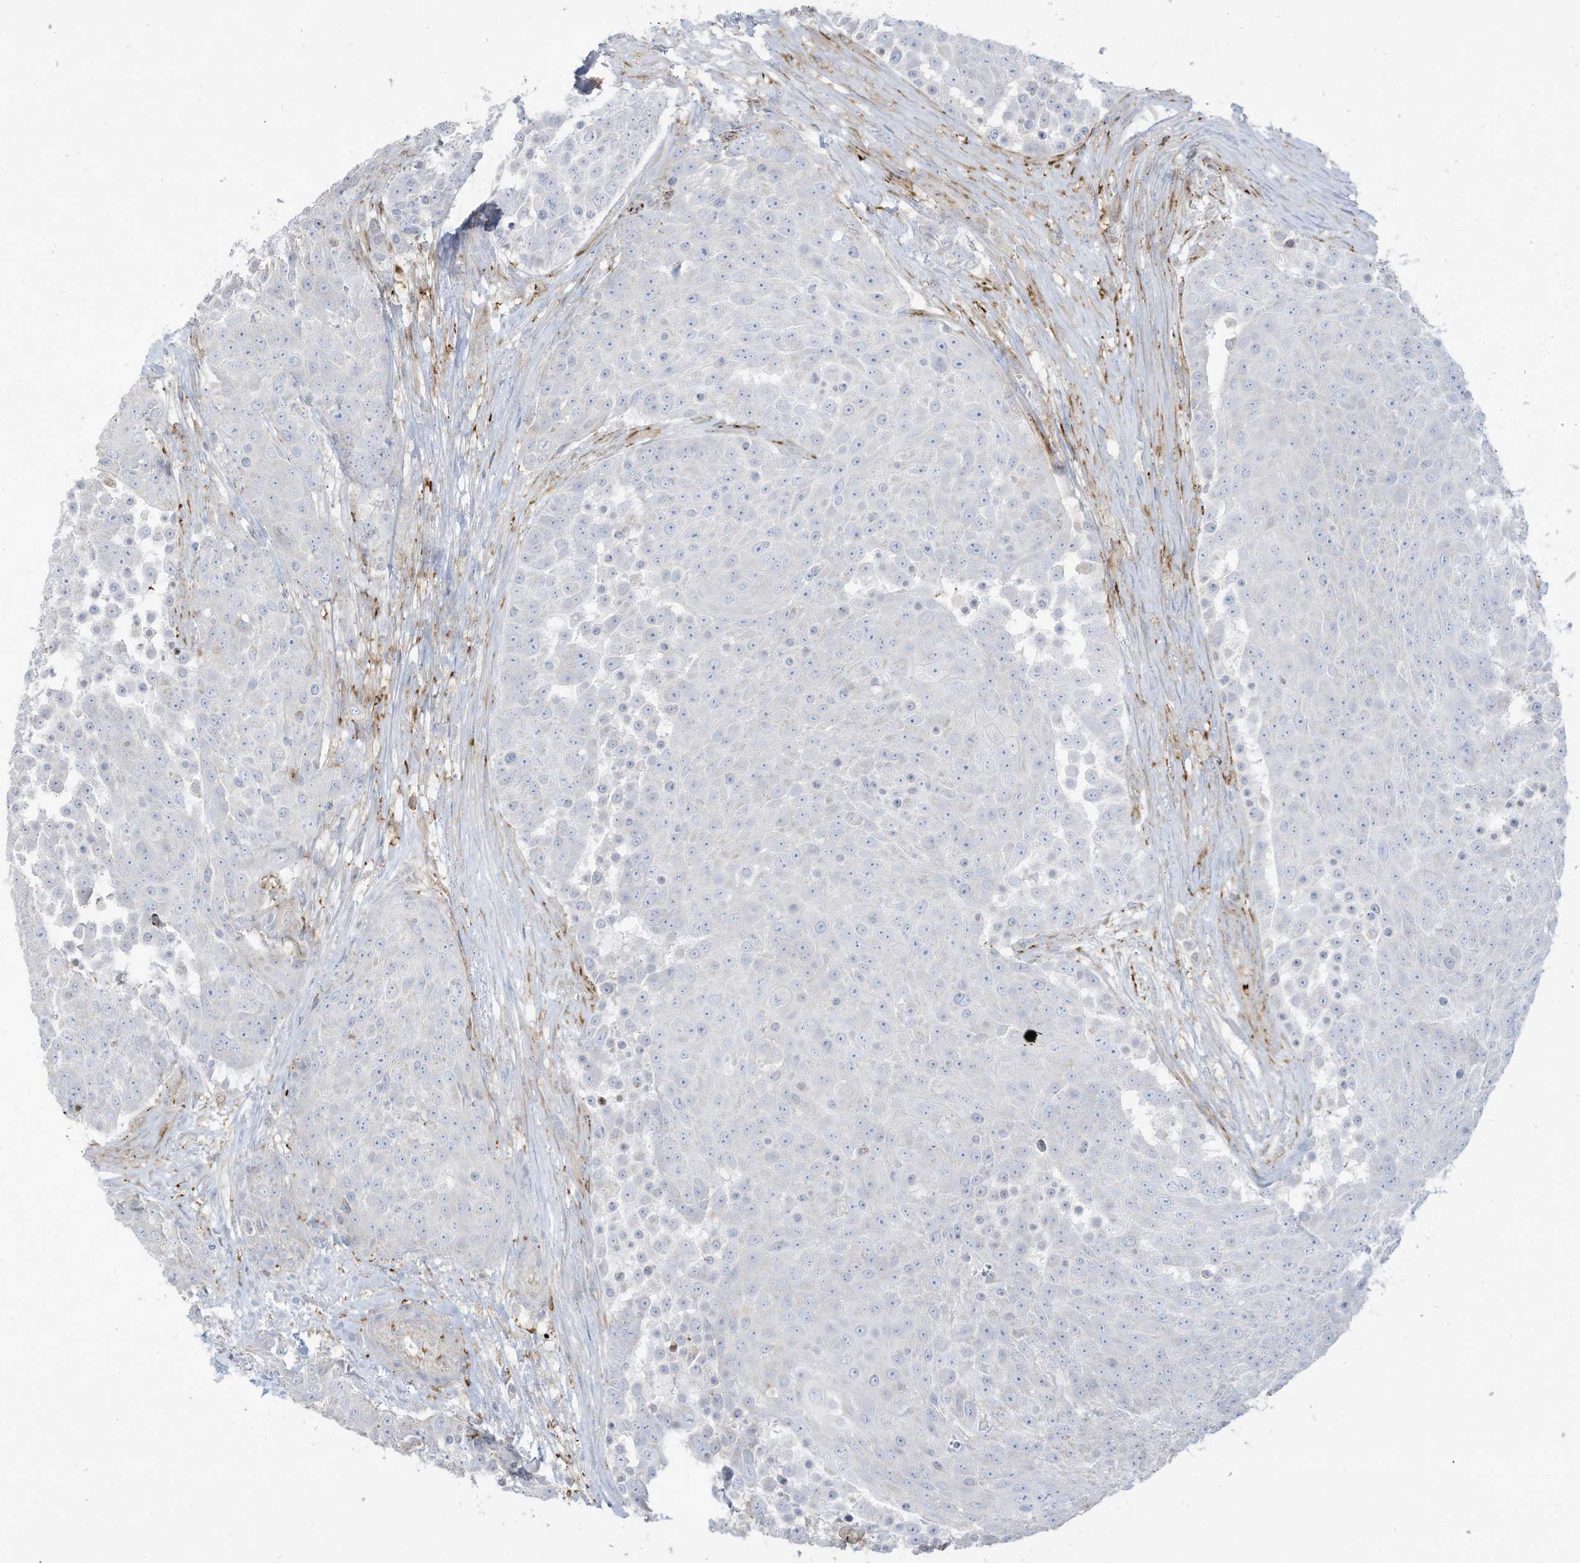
{"staining": {"intensity": "negative", "quantity": "none", "location": "none"}, "tissue": "urothelial cancer", "cell_type": "Tumor cells", "image_type": "cancer", "snomed": [{"axis": "morphology", "description": "Urothelial carcinoma, High grade"}, {"axis": "topography", "description": "Urinary bladder"}], "caption": "Protein analysis of urothelial cancer shows no significant staining in tumor cells.", "gene": "THNSL2", "patient": {"sex": "female", "age": 63}}